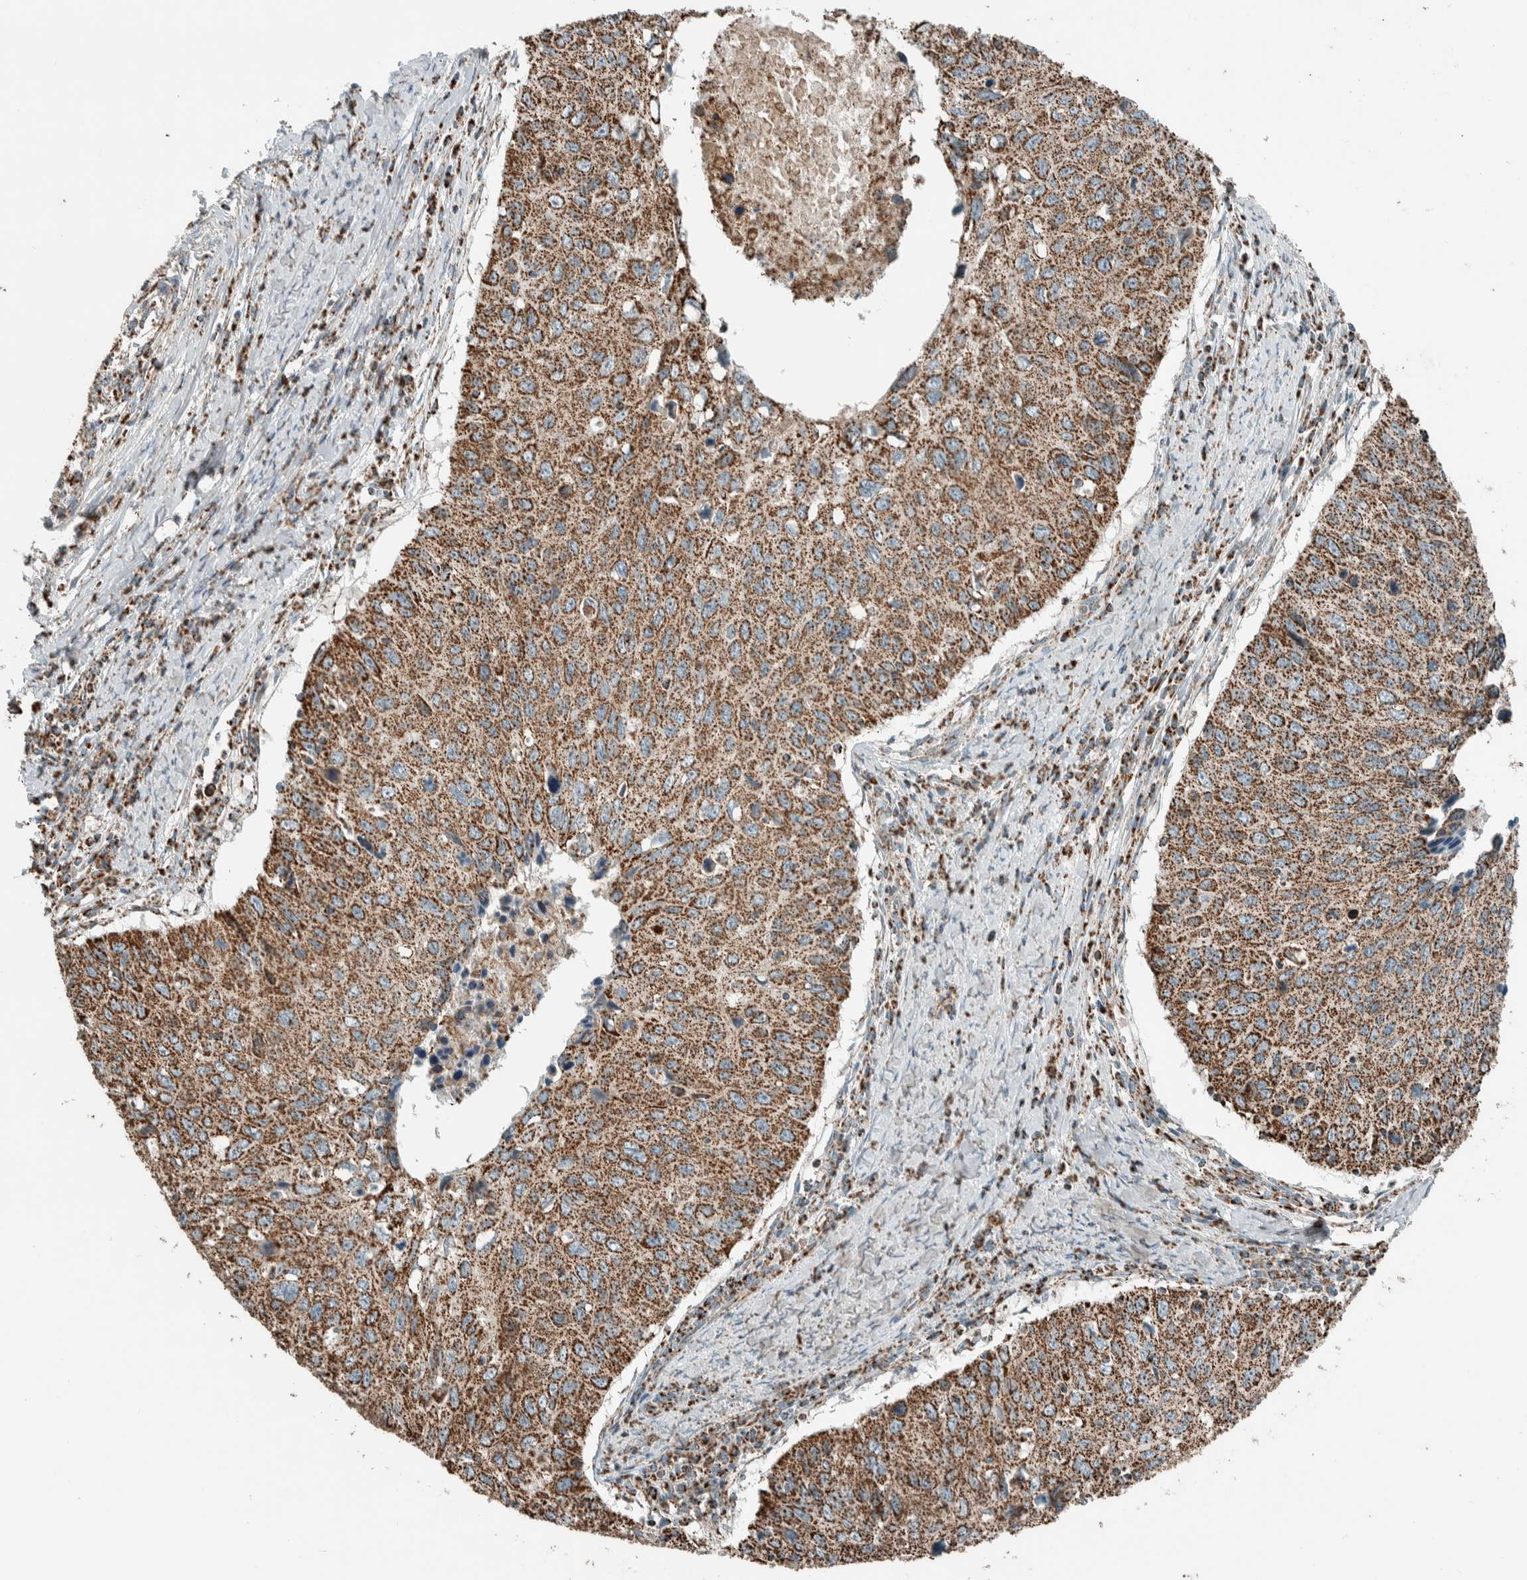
{"staining": {"intensity": "moderate", "quantity": ">75%", "location": "cytoplasmic/membranous"}, "tissue": "cervical cancer", "cell_type": "Tumor cells", "image_type": "cancer", "snomed": [{"axis": "morphology", "description": "Squamous cell carcinoma, NOS"}, {"axis": "topography", "description": "Cervix"}], "caption": "Brown immunohistochemical staining in human cervical cancer shows moderate cytoplasmic/membranous staining in approximately >75% of tumor cells.", "gene": "ZNF454", "patient": {"sex": "female", "age": 53}}